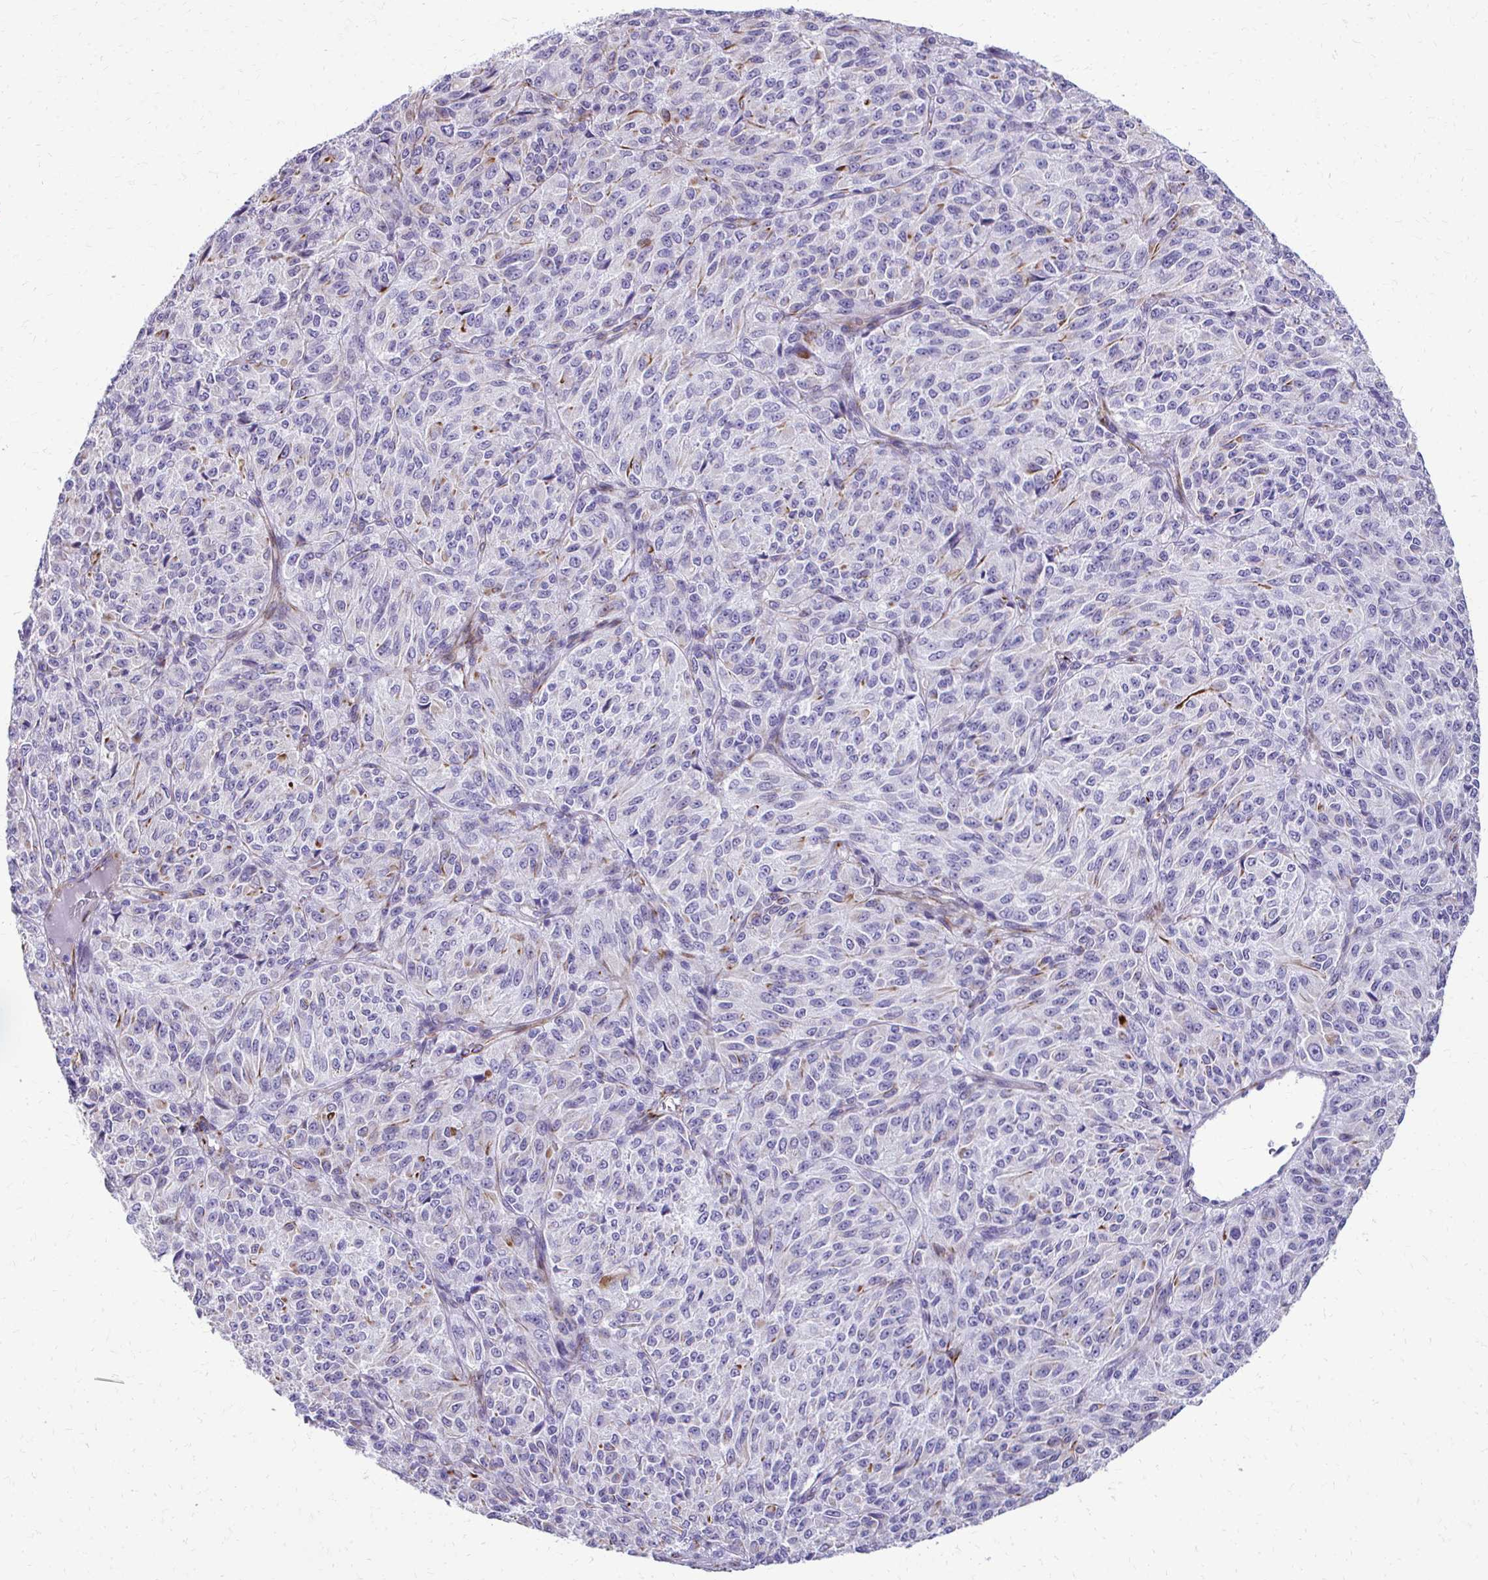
{"staining": {"intensity": "negative", "quantity": "none", "location": "none"}, "tissue": "melanoma", "cell_type": "Tumor cells", "image_type": "cancer", "snomed": [{"axis": "morphology", "description": "Malignant melanoma, Metastatic site"}, {"axis": "topography", "description": "Brain"}], "caption": "This photomicrograph is of melanoma stained with immunohistochemistry (IHC) to label a protein in brown with the nuclei are counter-stained blue. There is no expression in tumor cells. (DAB (3,3'-diaminobenzidine) immunohistochemistry (IHC) with hematoxylin counter stain).", "gene": "TRIM6", "patient": {"sex": "female", "age": 56}}